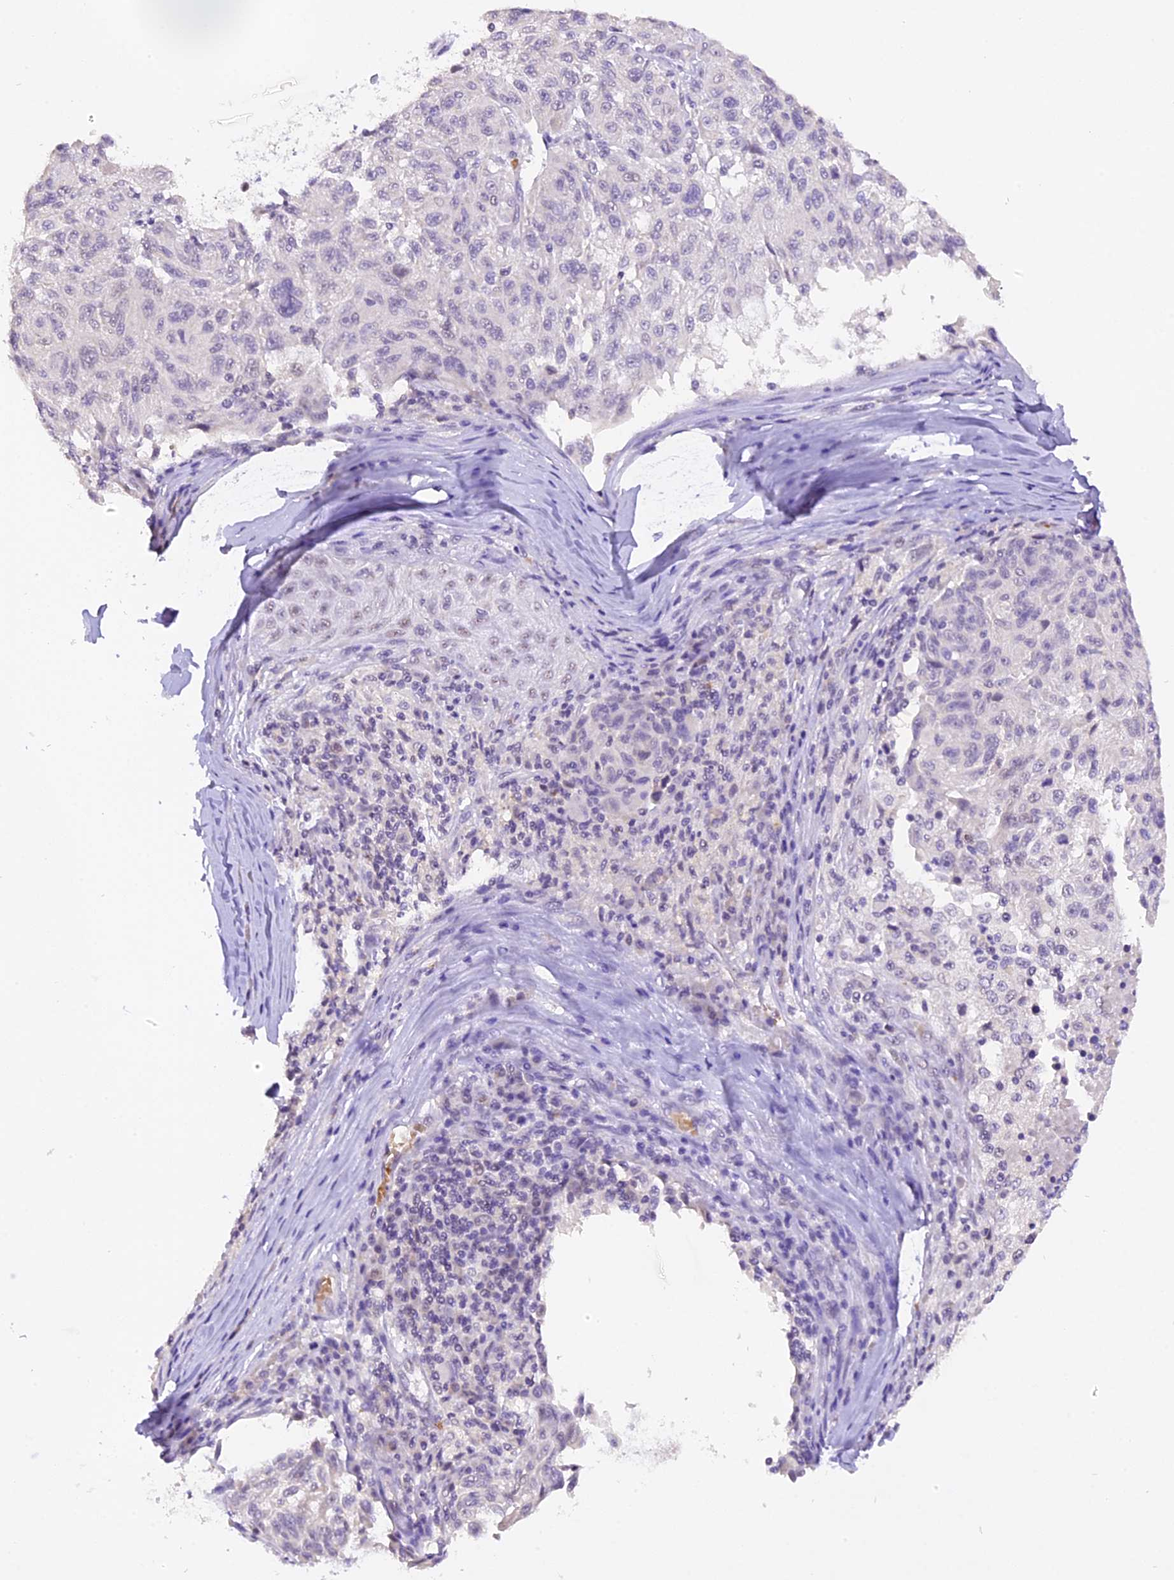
{"staining": {"intensity": "negative", "quantity": "none", "location": "none"}, "tissue": "melanoma", "cell_type": "Tumor cells", "image_type": "cancer", "snomed": [{"axis": "morphology", "description": "Malignant melanoma, NOS"}, {"axis": "topography", "description": "Skin"}], "caption": "High magnification brightfield microscopy of melanoma stained with DAB (brown) and counterstained with hematoxylin (blue): tumor cells show no significant positivity.", "gene": "AHSP", "patient": {"sex": "male", "age": 53}}